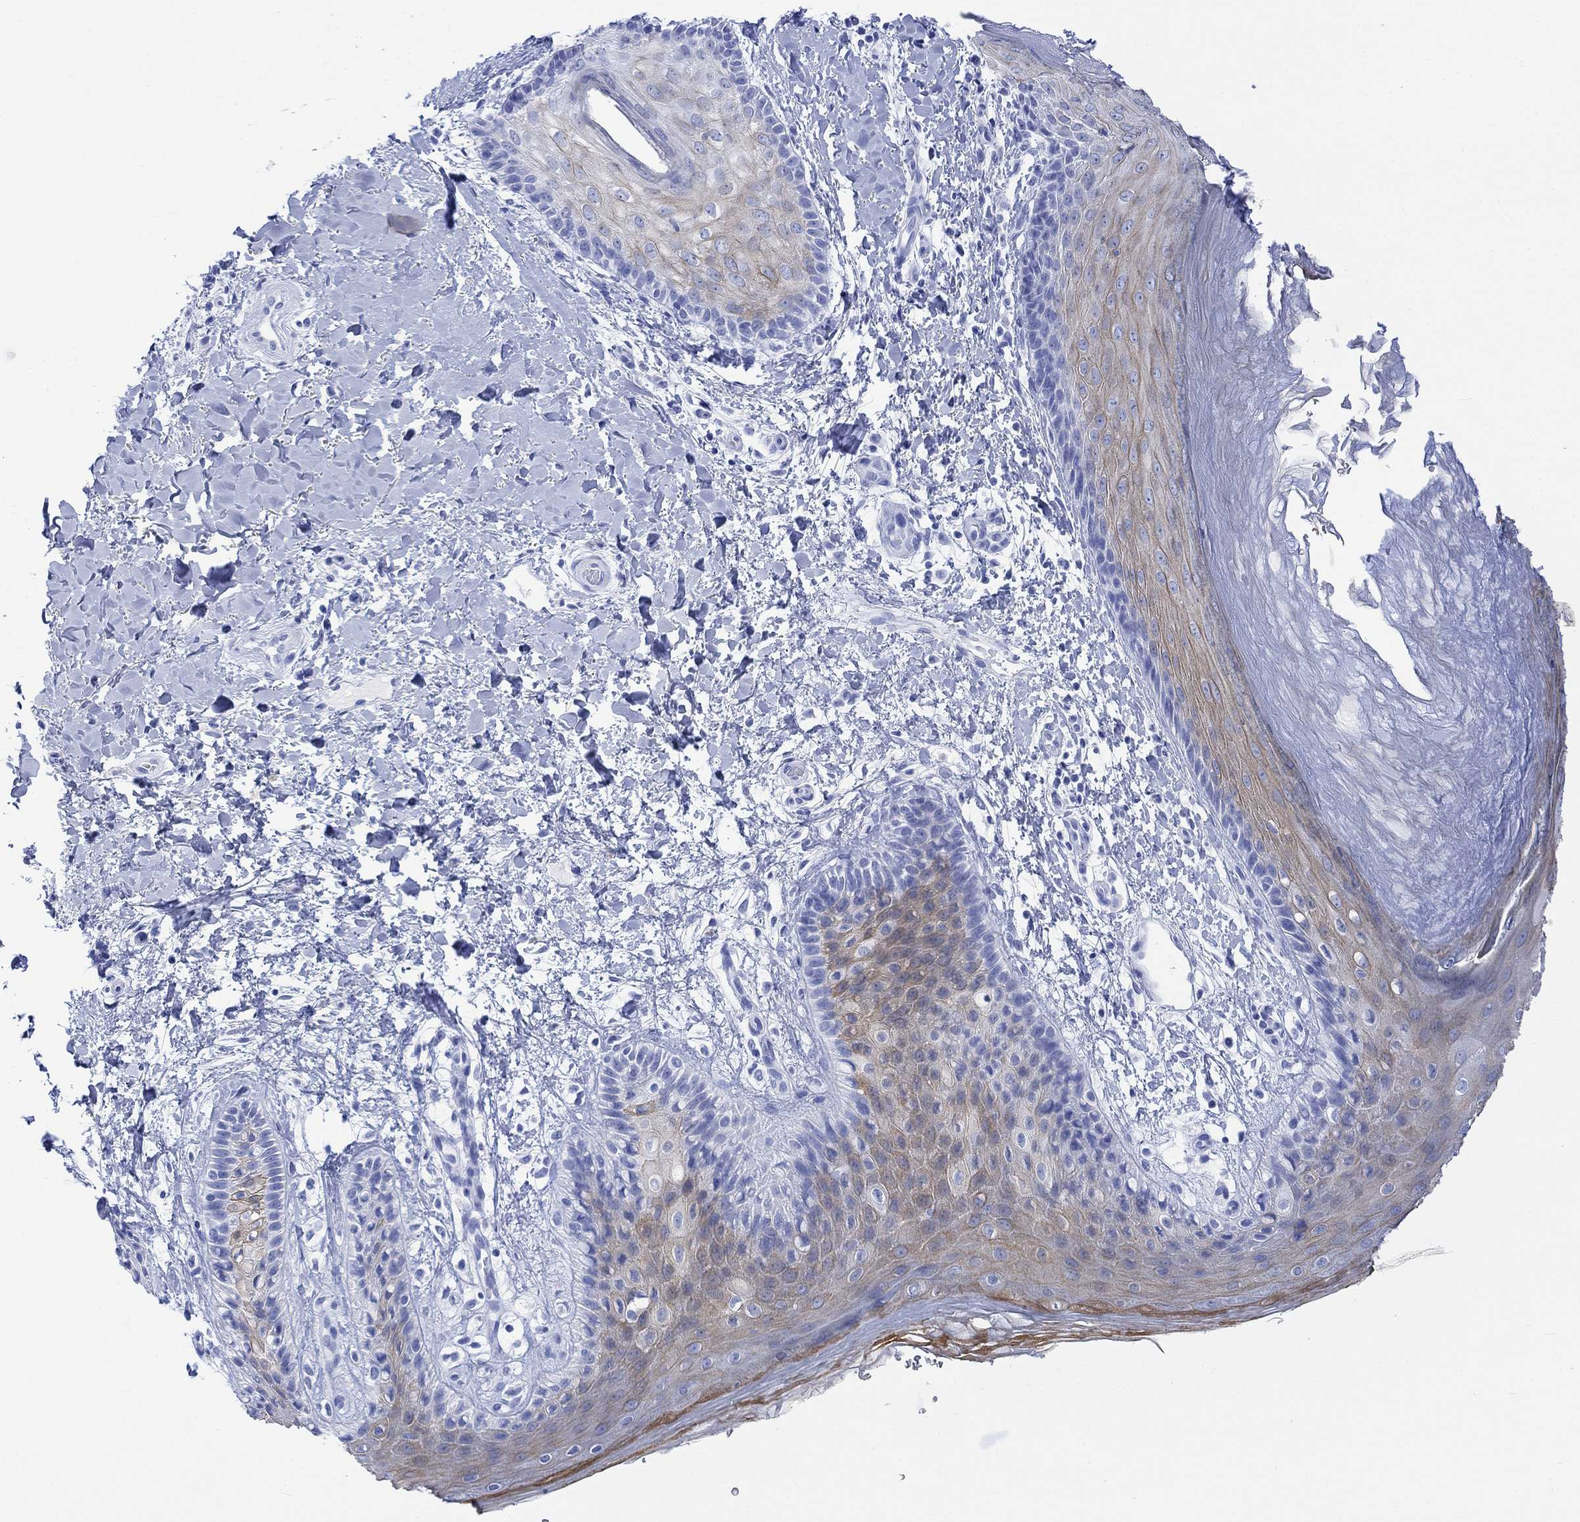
{"staining": {"intensity": "weak", "quantity": ">75%", "location": "cytoplasmic/membranous"}, "tissue": "skin", "cell_type": "Epidermal cells", "image_type": "normal", "snomed": [{"axis": "morphology", "description": "Normal tissue, NOS"}, {"axis": "topography", "description": "Anal"}], "caption": "IHC of normal human skin demonstrates low levels of weak cytoplasmic/membranous staining in about >75% of epidermal cells. (DAB (3,3'-diaminobenzidine) IHC, brown staining for protein, blue staining for nuclei).", "gene": "CELF4", "patient": {"sex": "male", "age": 36}}